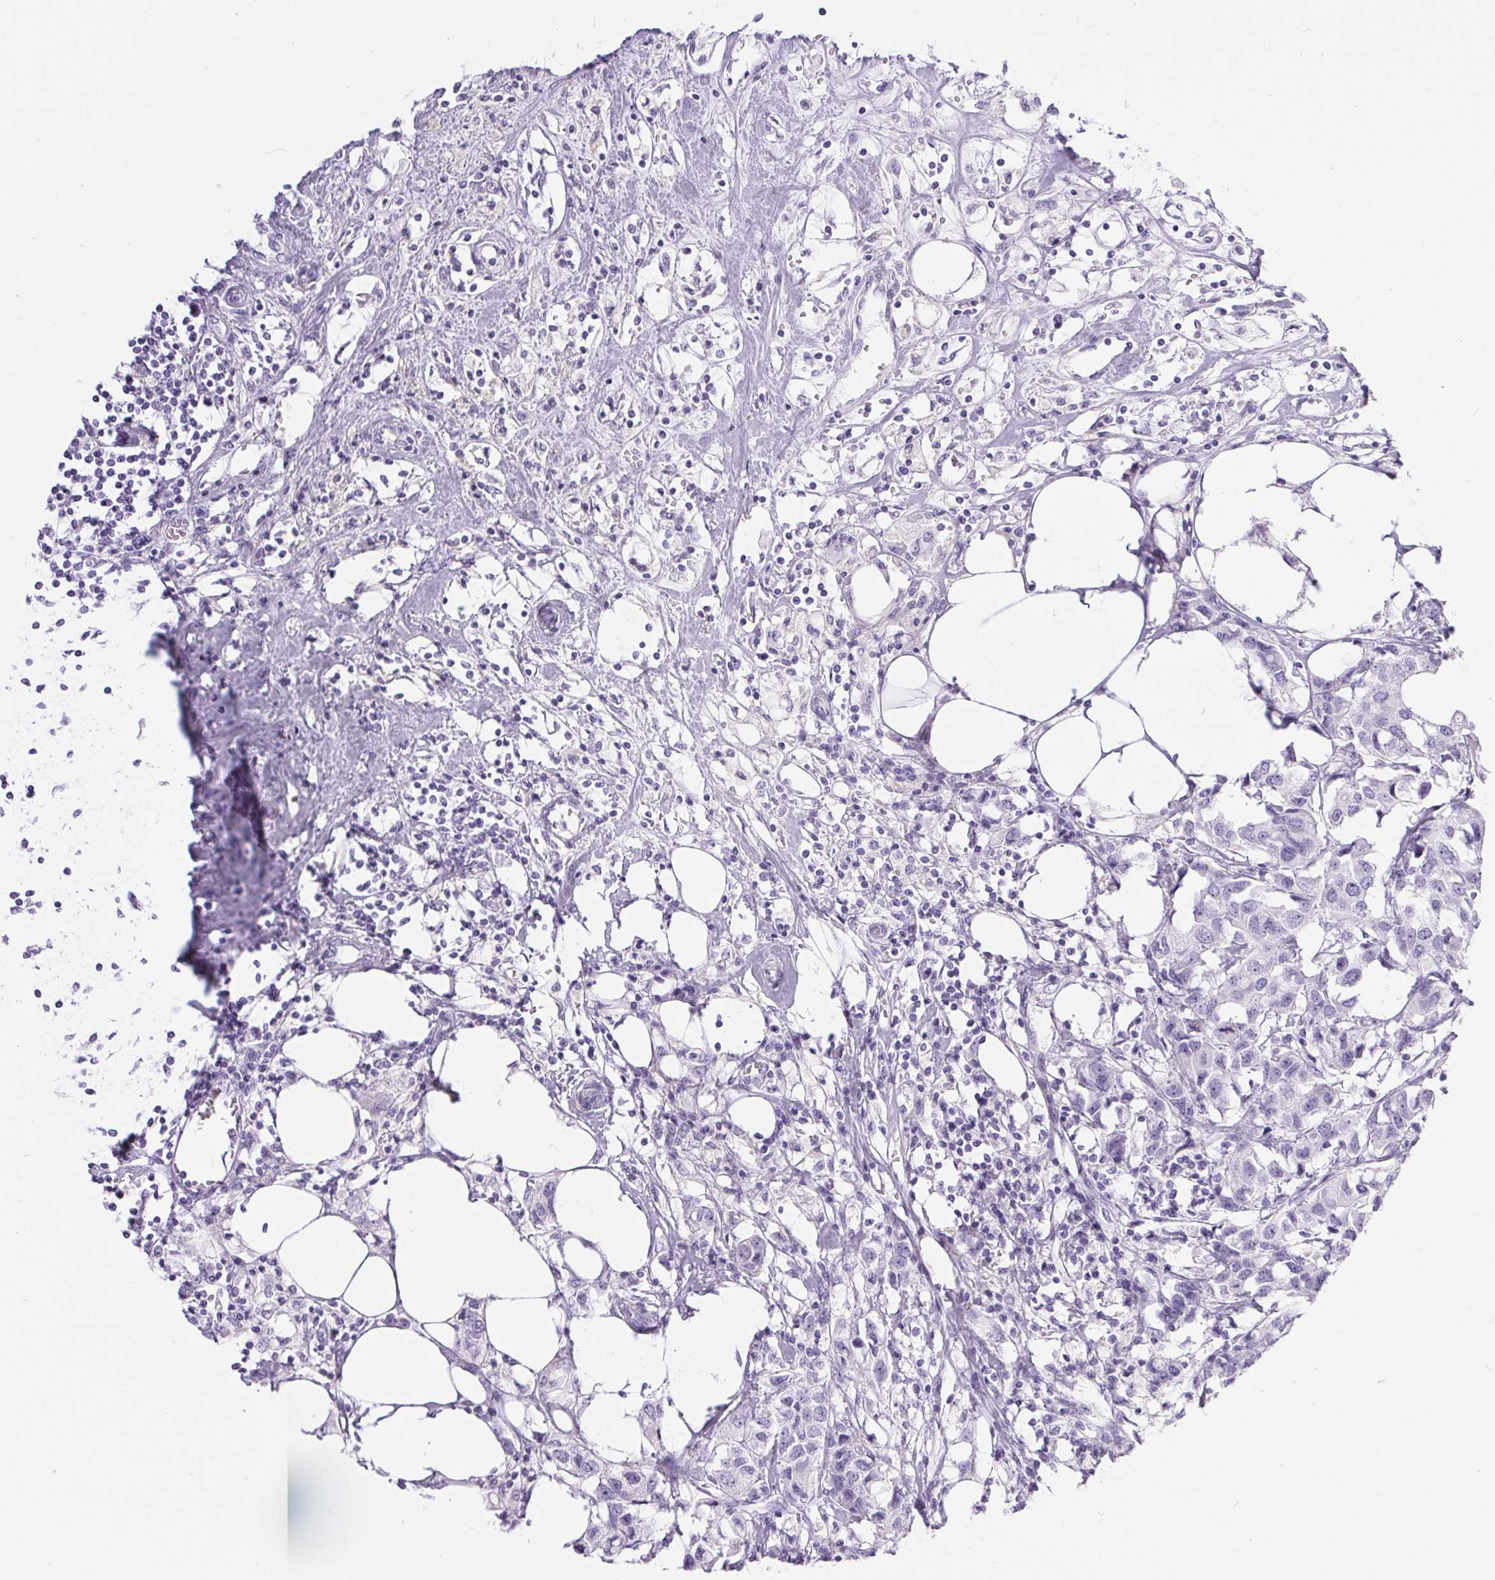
{"staining": {"intensity": "negative", "quantity": "none", "location": "none"}, "tissue": "breast cancer", "cell_type": "Tumor cells", "image_type": "cancer", "snomed": [{"axis": "morphology", "description": "Duct carcinoma"}, {"axis": "topography", "description": "Breast"}], "caption": "Tumor cells are negative for brown protein staining in breast cancer.", "gene": "XDH", "patient": {"sex": "female", "age": 80}}